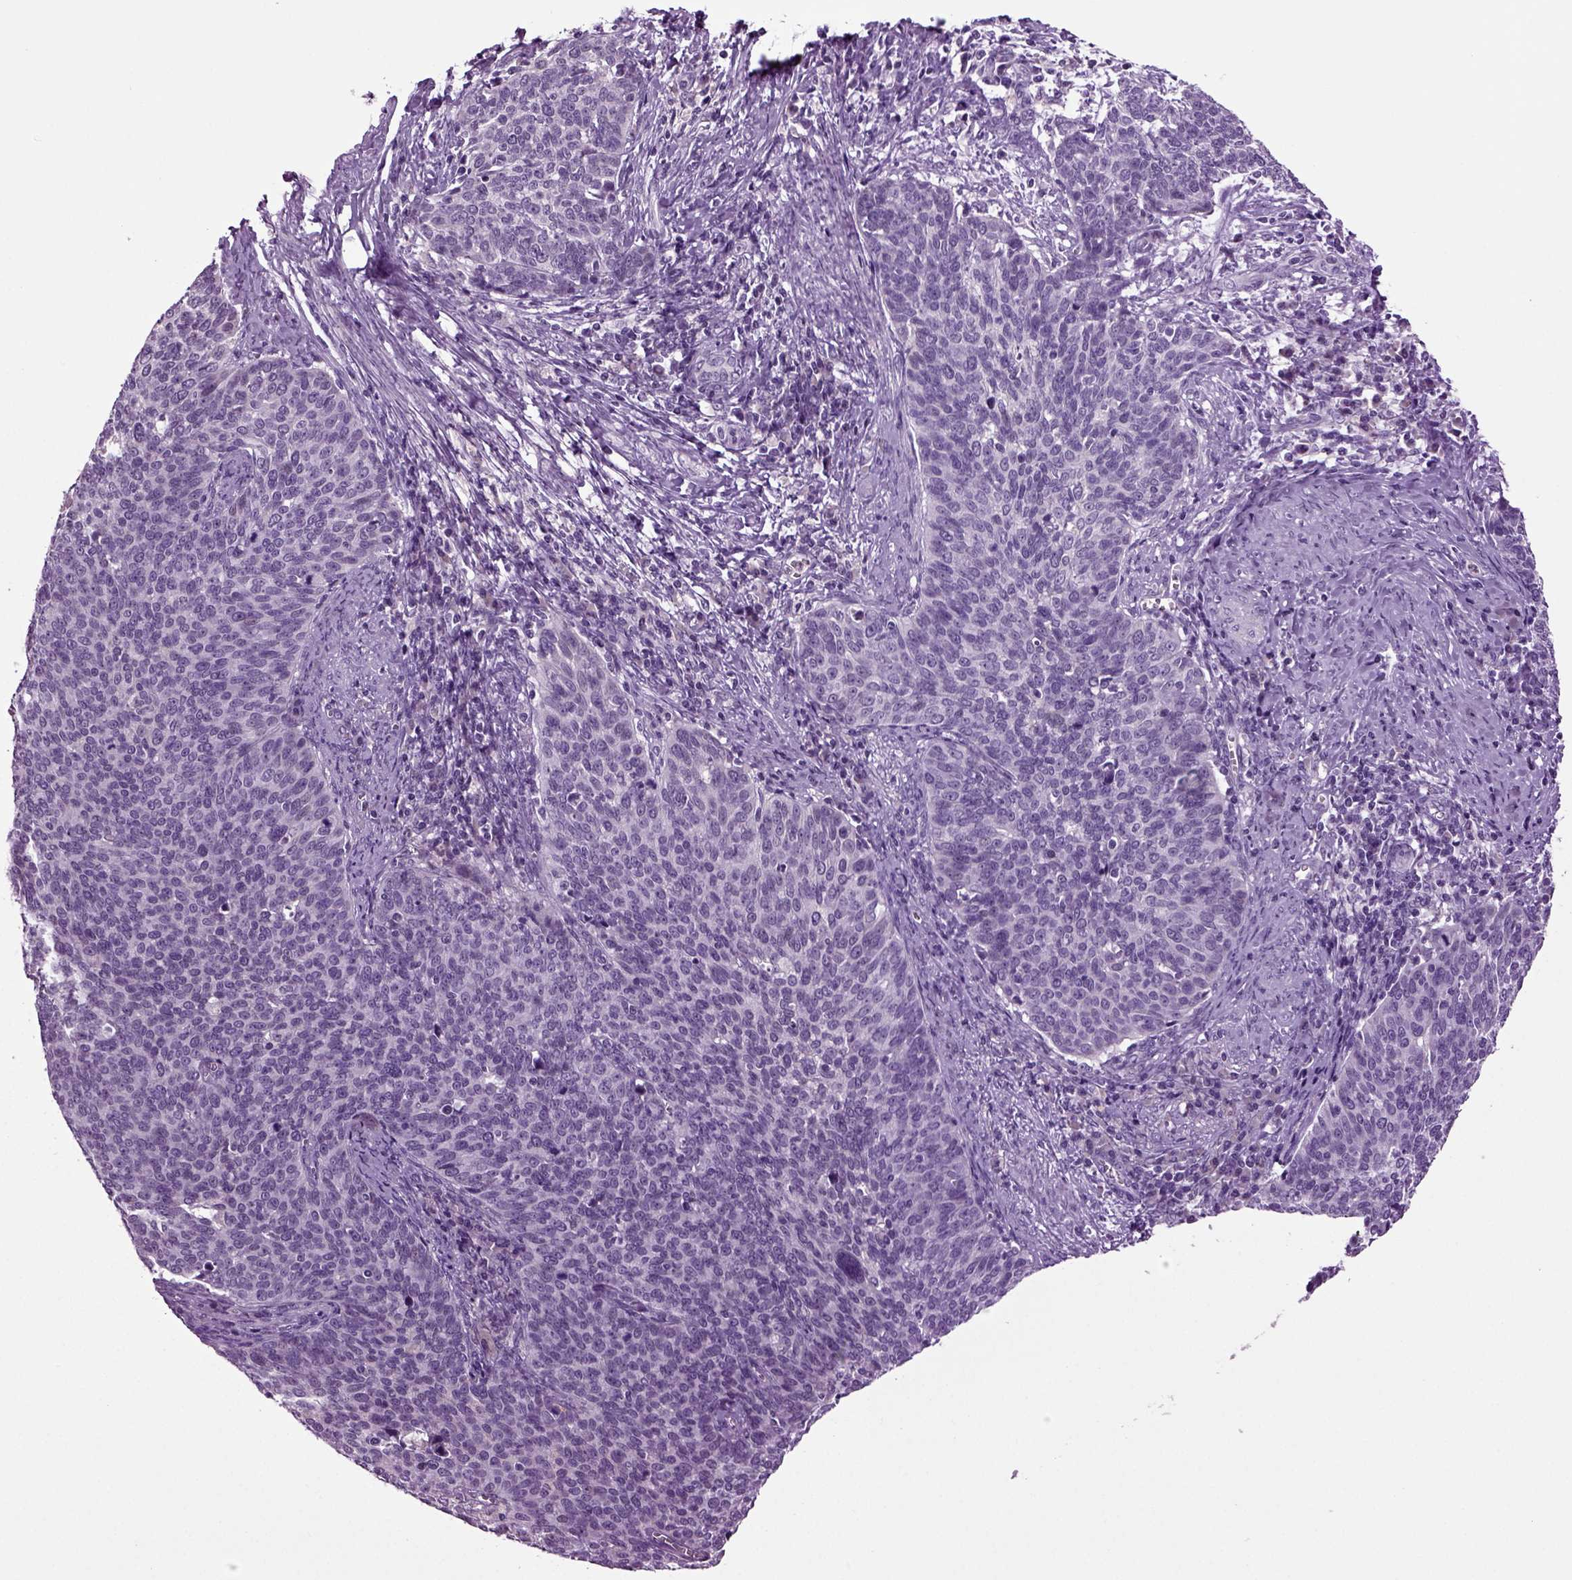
{"staining": {"intensity": "negative", "quantity": "none", "location": "none"}, "tissue": "cervical cancer", "cell_type": "Tumor cells", "image_type": "cancer", "snomed": [{"axis": "morphology", "description": "Normal tissue, NOS"}, {"axis": "morphology", "description": "Squamous cell carcinoma, NOS"}, {"axis": "topography", "description": "Cervix"}], "caption": "The histopathology image exhibits no staining of tumor cells in cervical cancer.", "gene": "FGF11", "patient": {"sex": "female", "age": 39}}